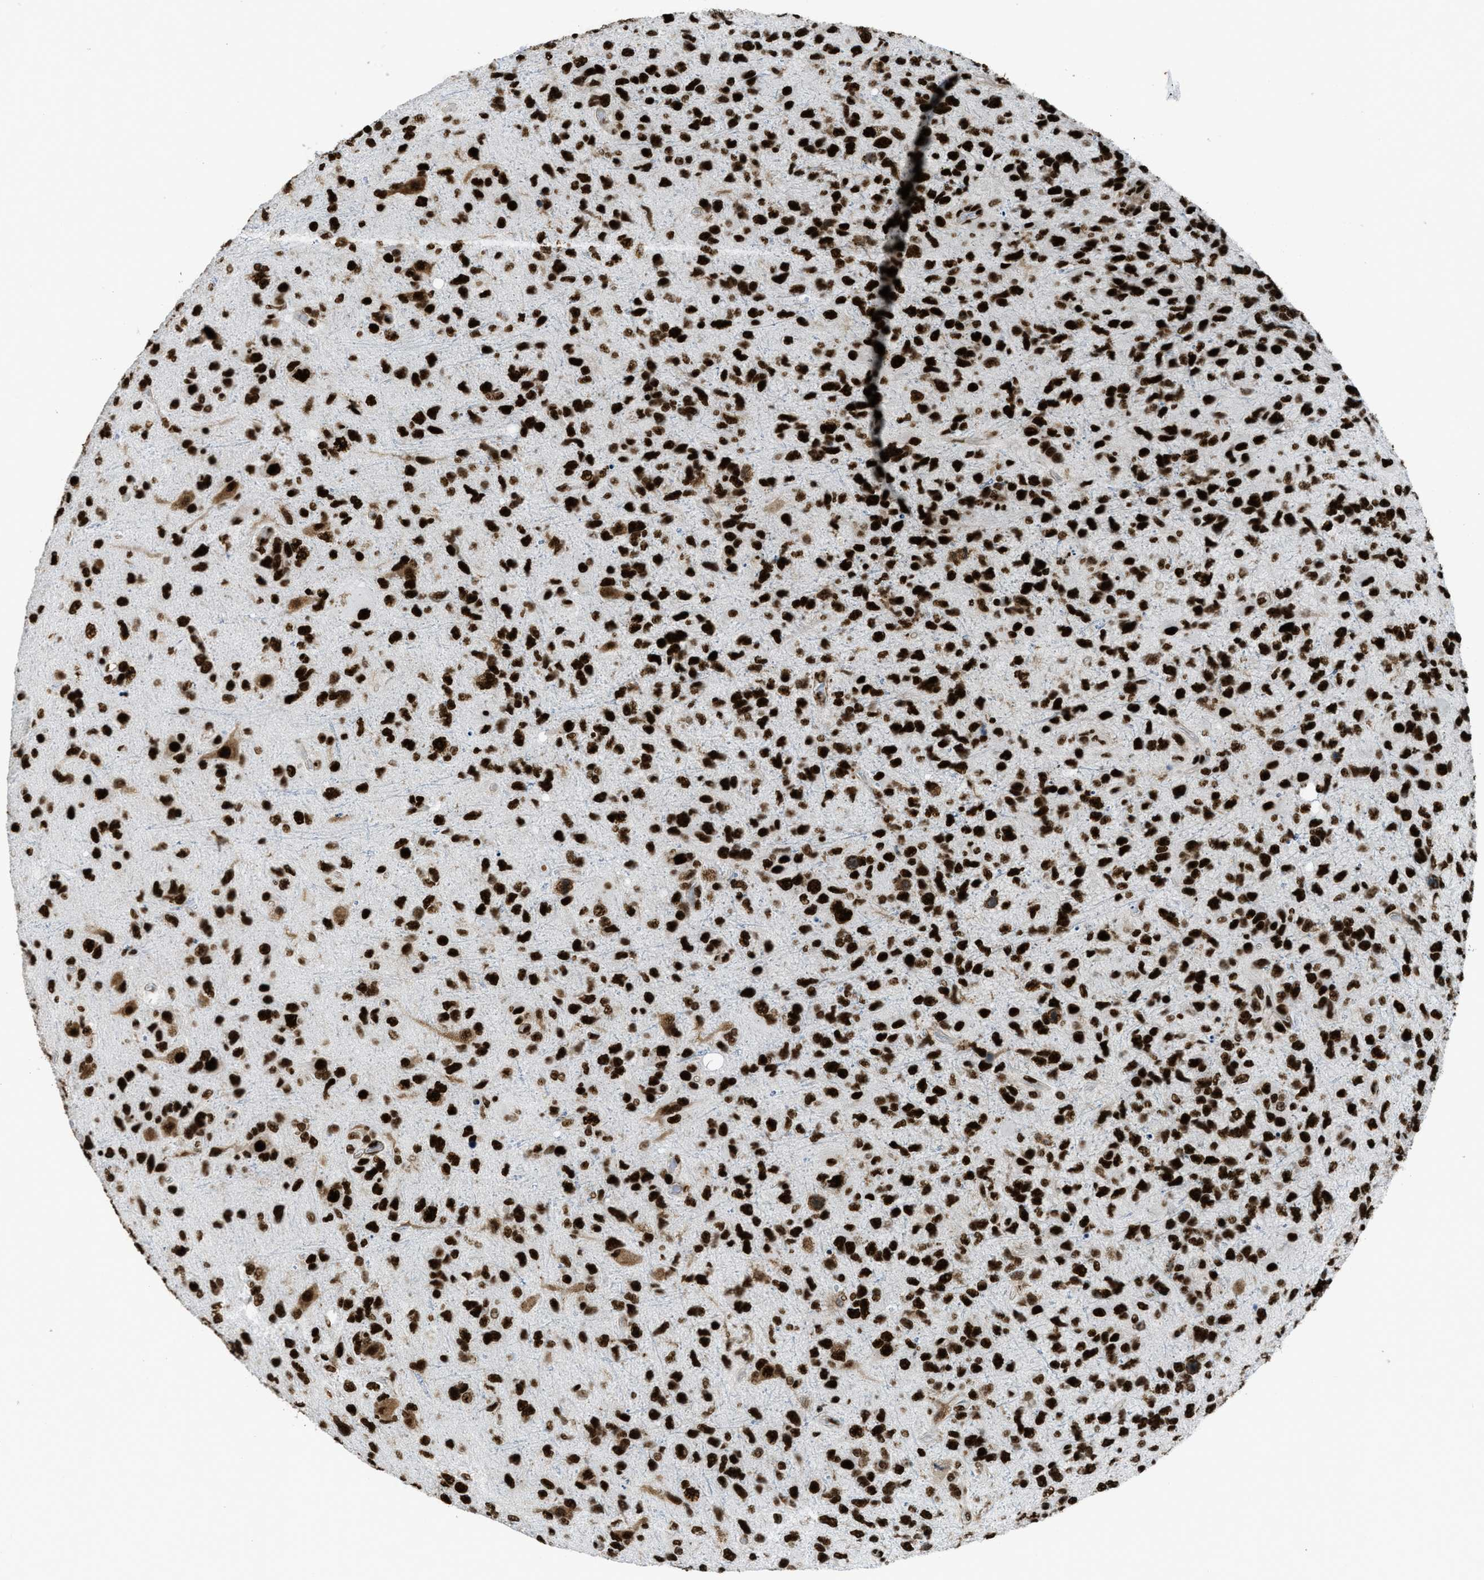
{"staining": {"intensity": "strong", "quantity": ">75%", "location": "nuclear"}, "tissue": "glioma", "cell_type": "Tumor cells", "image_type": "cancer", "snomed": [{"axis": "morphology", "description": "Glioma, malignant, High grade"}, {"axis": "topography", "description": "Brain"}], "caption": "This is an image of IHC staining of glioma, which shows strong staining in the nuclear of tumor cells.", "gene": "ZNF207", "patient": {"sex": "female", "age": 58}}